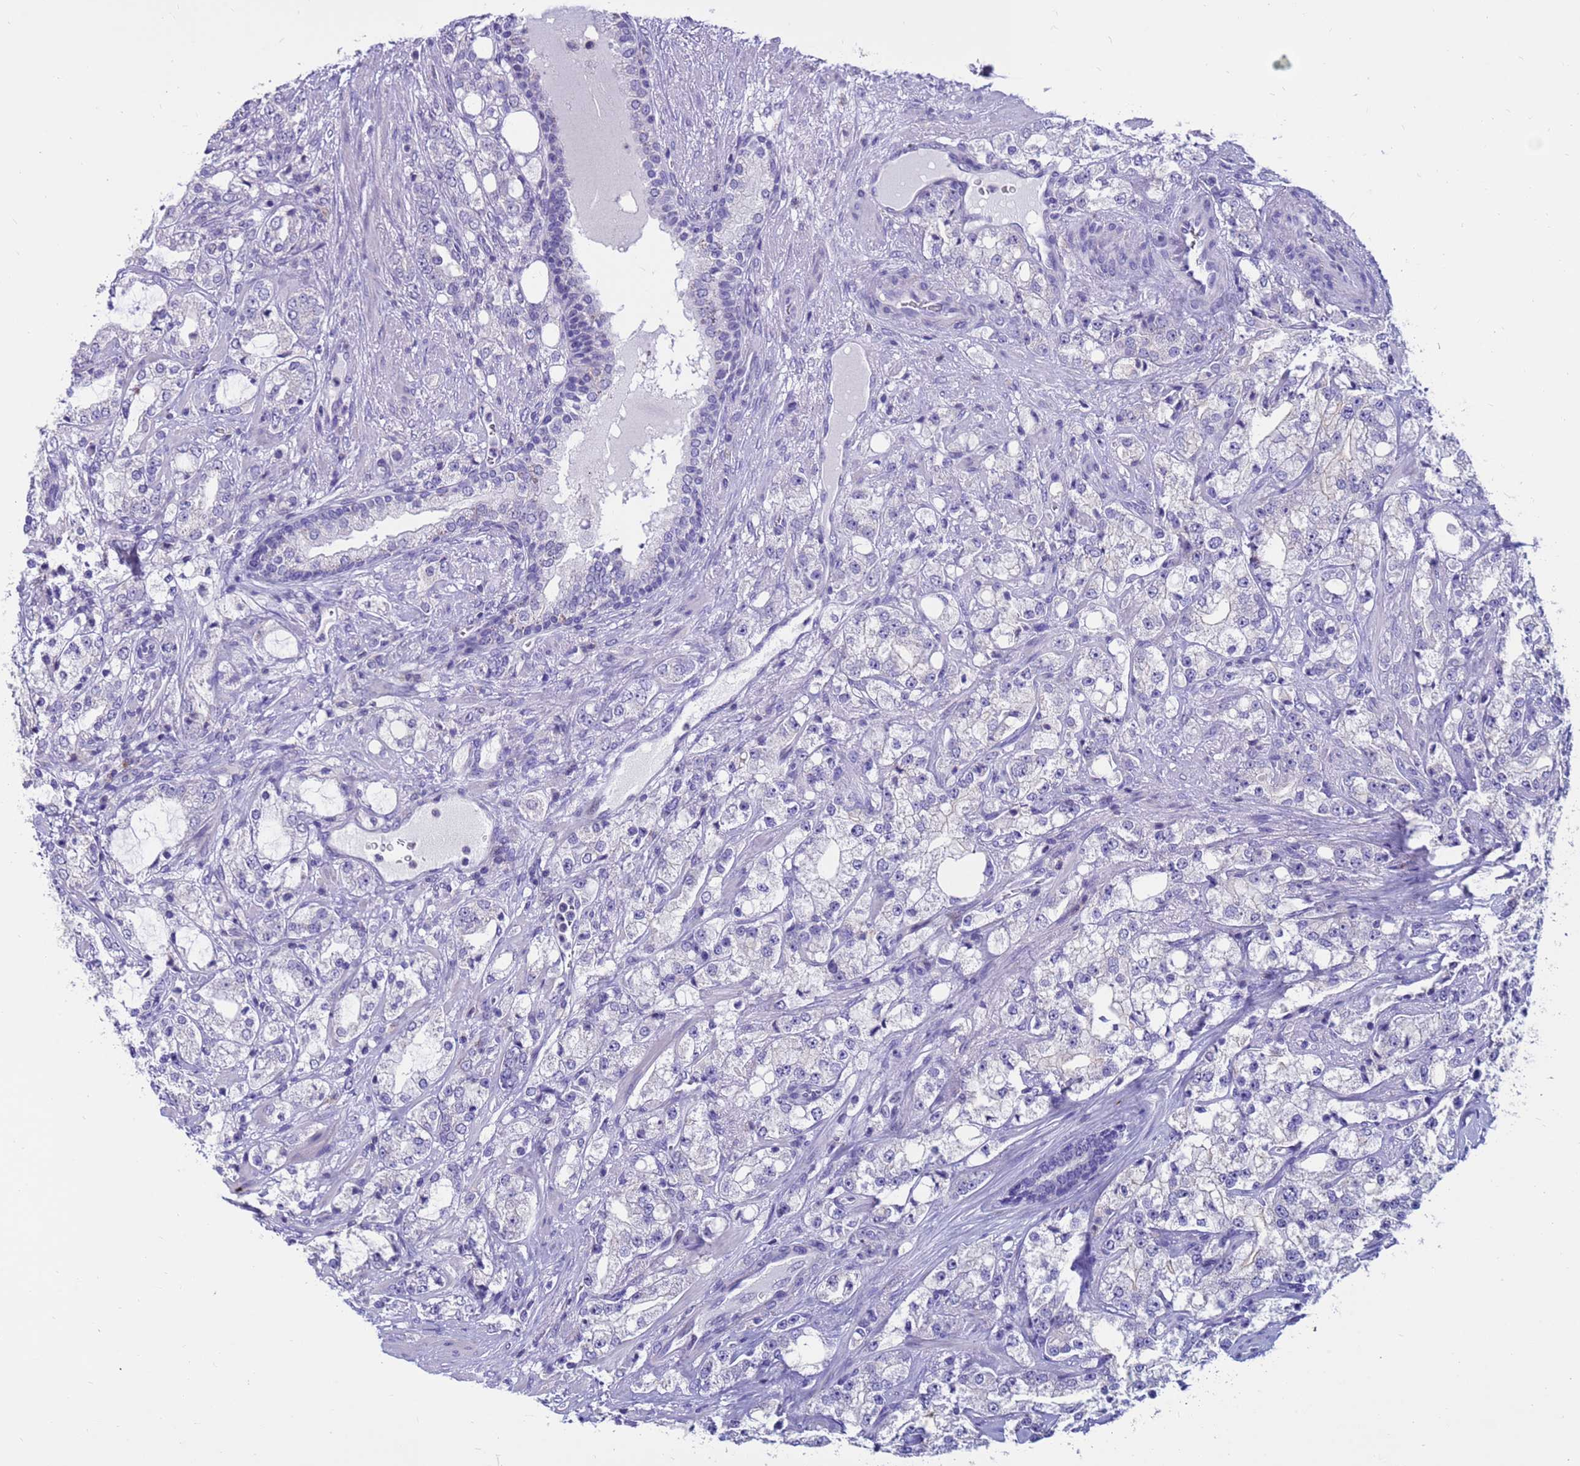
{"staining": {"intensity": "negative", "quantity": "none", "location": "none"}, "tissue": "prostate cancer", "cell_type": "Tumor cells", "image_type": "cancer", "snomed": [{"axis": "morphology", "description": "Adenocarcinoma, High grade"}, {"axis": "topography", "description": "Prostate"}], "caption": "Image shows no significant protein staining in tumor cells of prostate high-grade adenocarcinoma.", "gene": "PDE10A", "patient": {"sex": "male", "age": 64}}